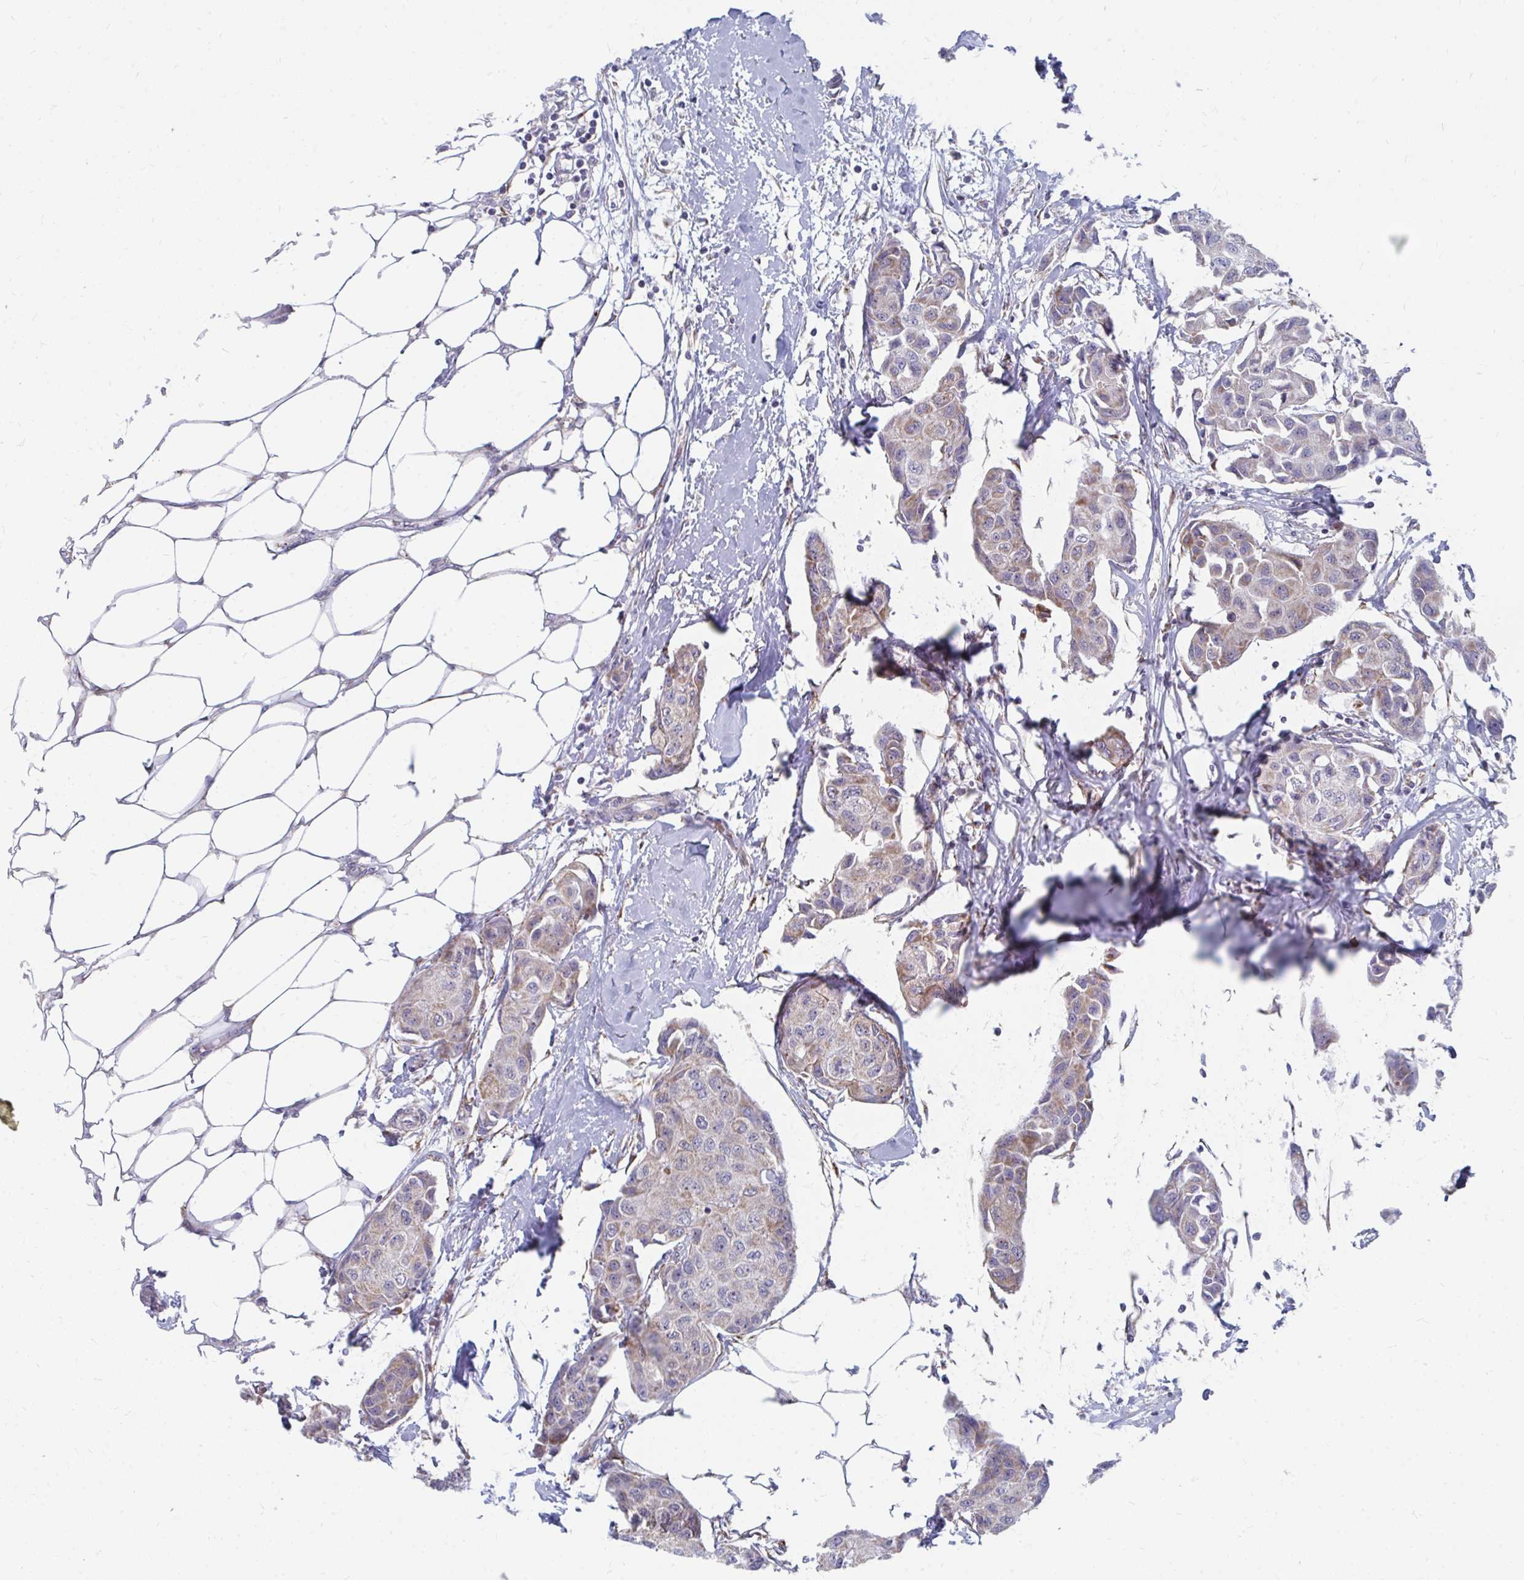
{"staining": {"intensity": "weak", "quantity": "25%-75%", "location": "cytoplasmic/membranous"}, "tissue": "breast cancer", "cell_type": "Tumor cells", "image_type": "cancer", "snomed": [{"axis": "morphology", "description": "Duct carcinoma"}, {"axis": "topography", "description": "Breast"}, {"axis": "topography", "description": "Lymph node"}], "caption": "Protein expression analysis of human breast infiltrating ductal carcinoma reveals weak cytoplasmic/membranous positivity in about 25%-75% of tumor cells.", "gene": "PABIR3", "patient": {"sex": "female", "age": 80}}